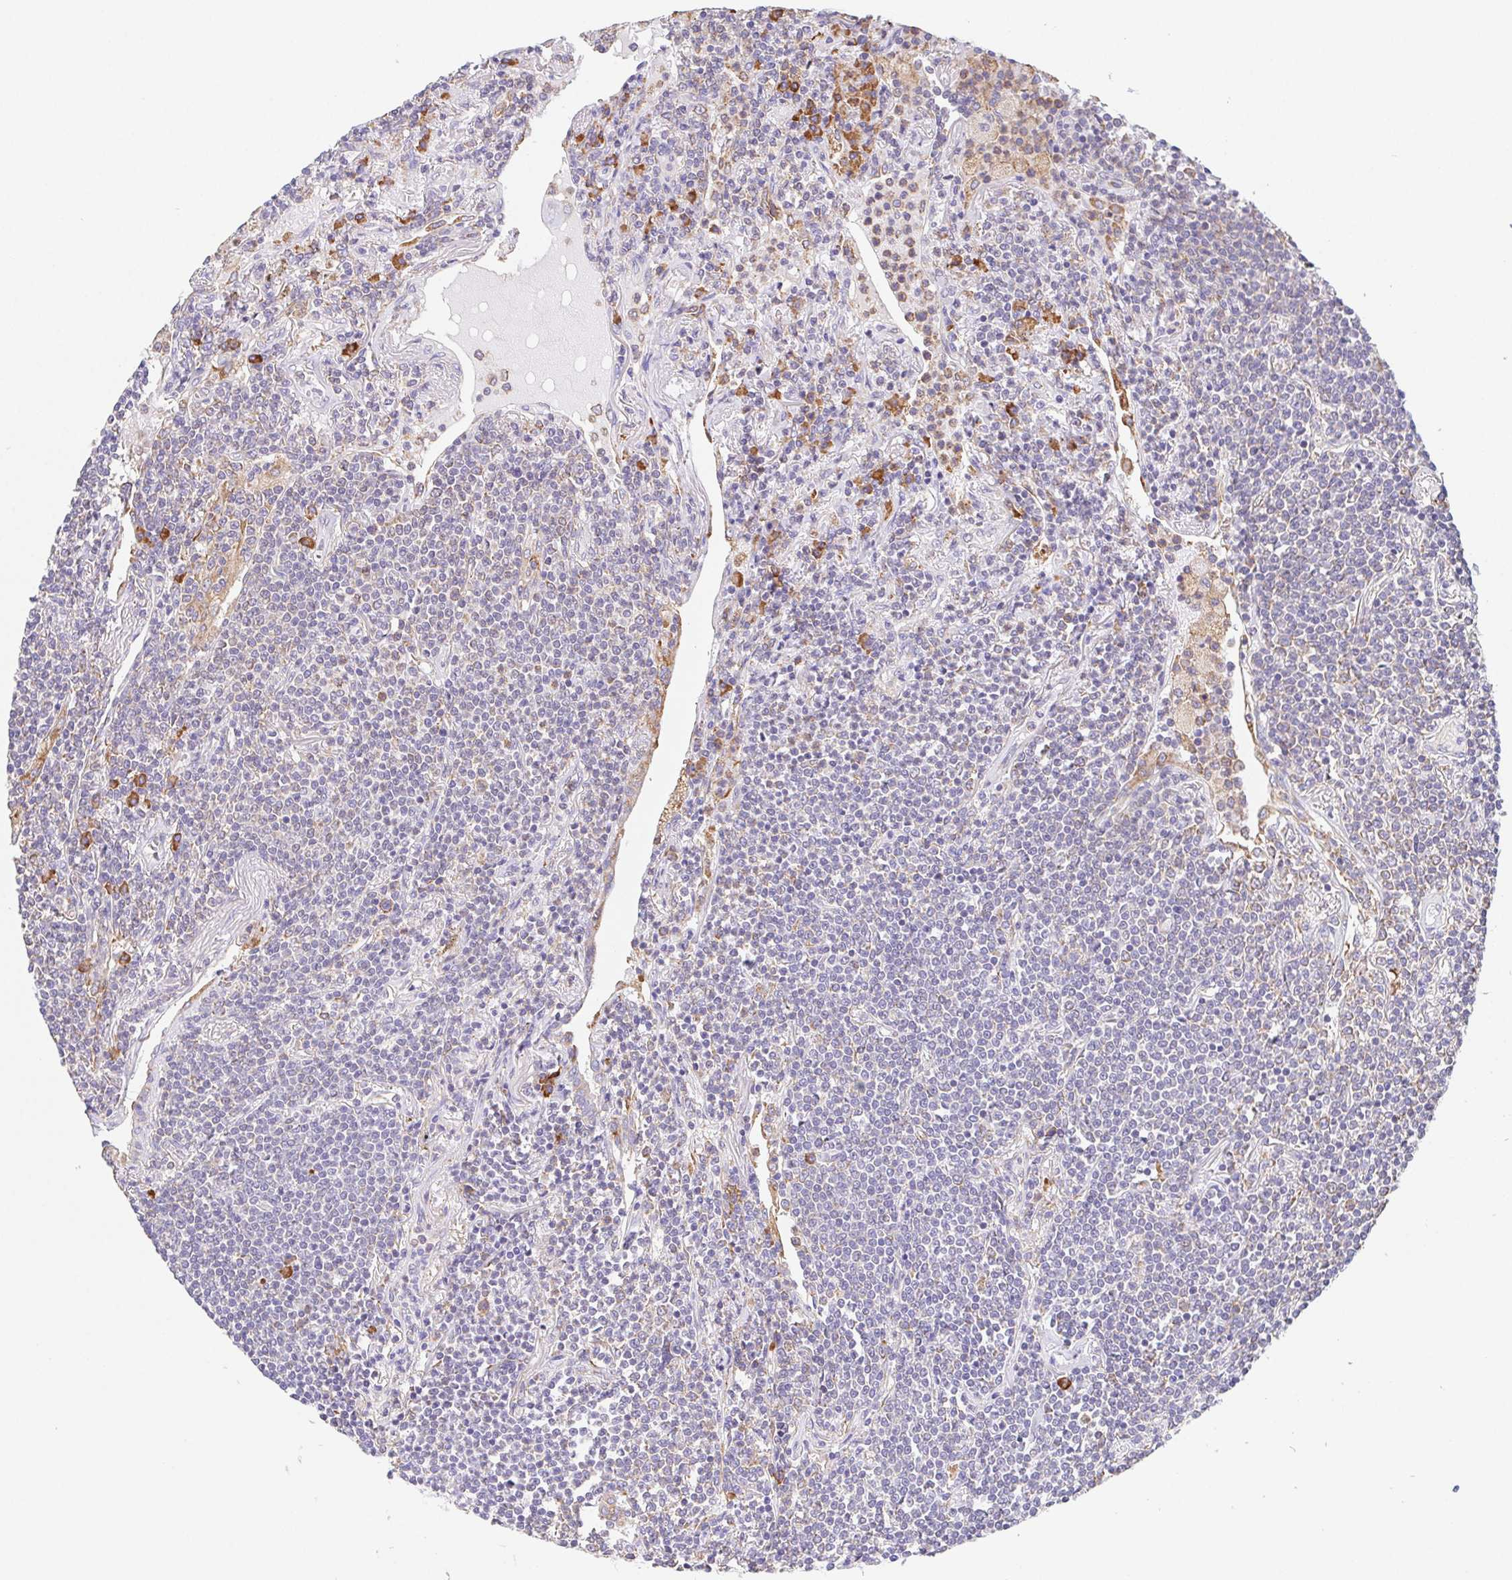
{"staining": {"intensity": "negative", "quantity": "none", "location": "none"}, "tissue": "lymphoma", "cell_type": "Tumor cells", "image_type": "cancer", "snomed": [{"axis": "morphology", "description": "Malignant lymphoma, non-Hodgkin's type, Low grade"}, {"axis": "topography", "description": "Lung"}], "caption": "IHC of lymphoma displays no staining in tumor cells.", "gene": "ADAM8", "patient": {"sex": "female", "age": 71}}